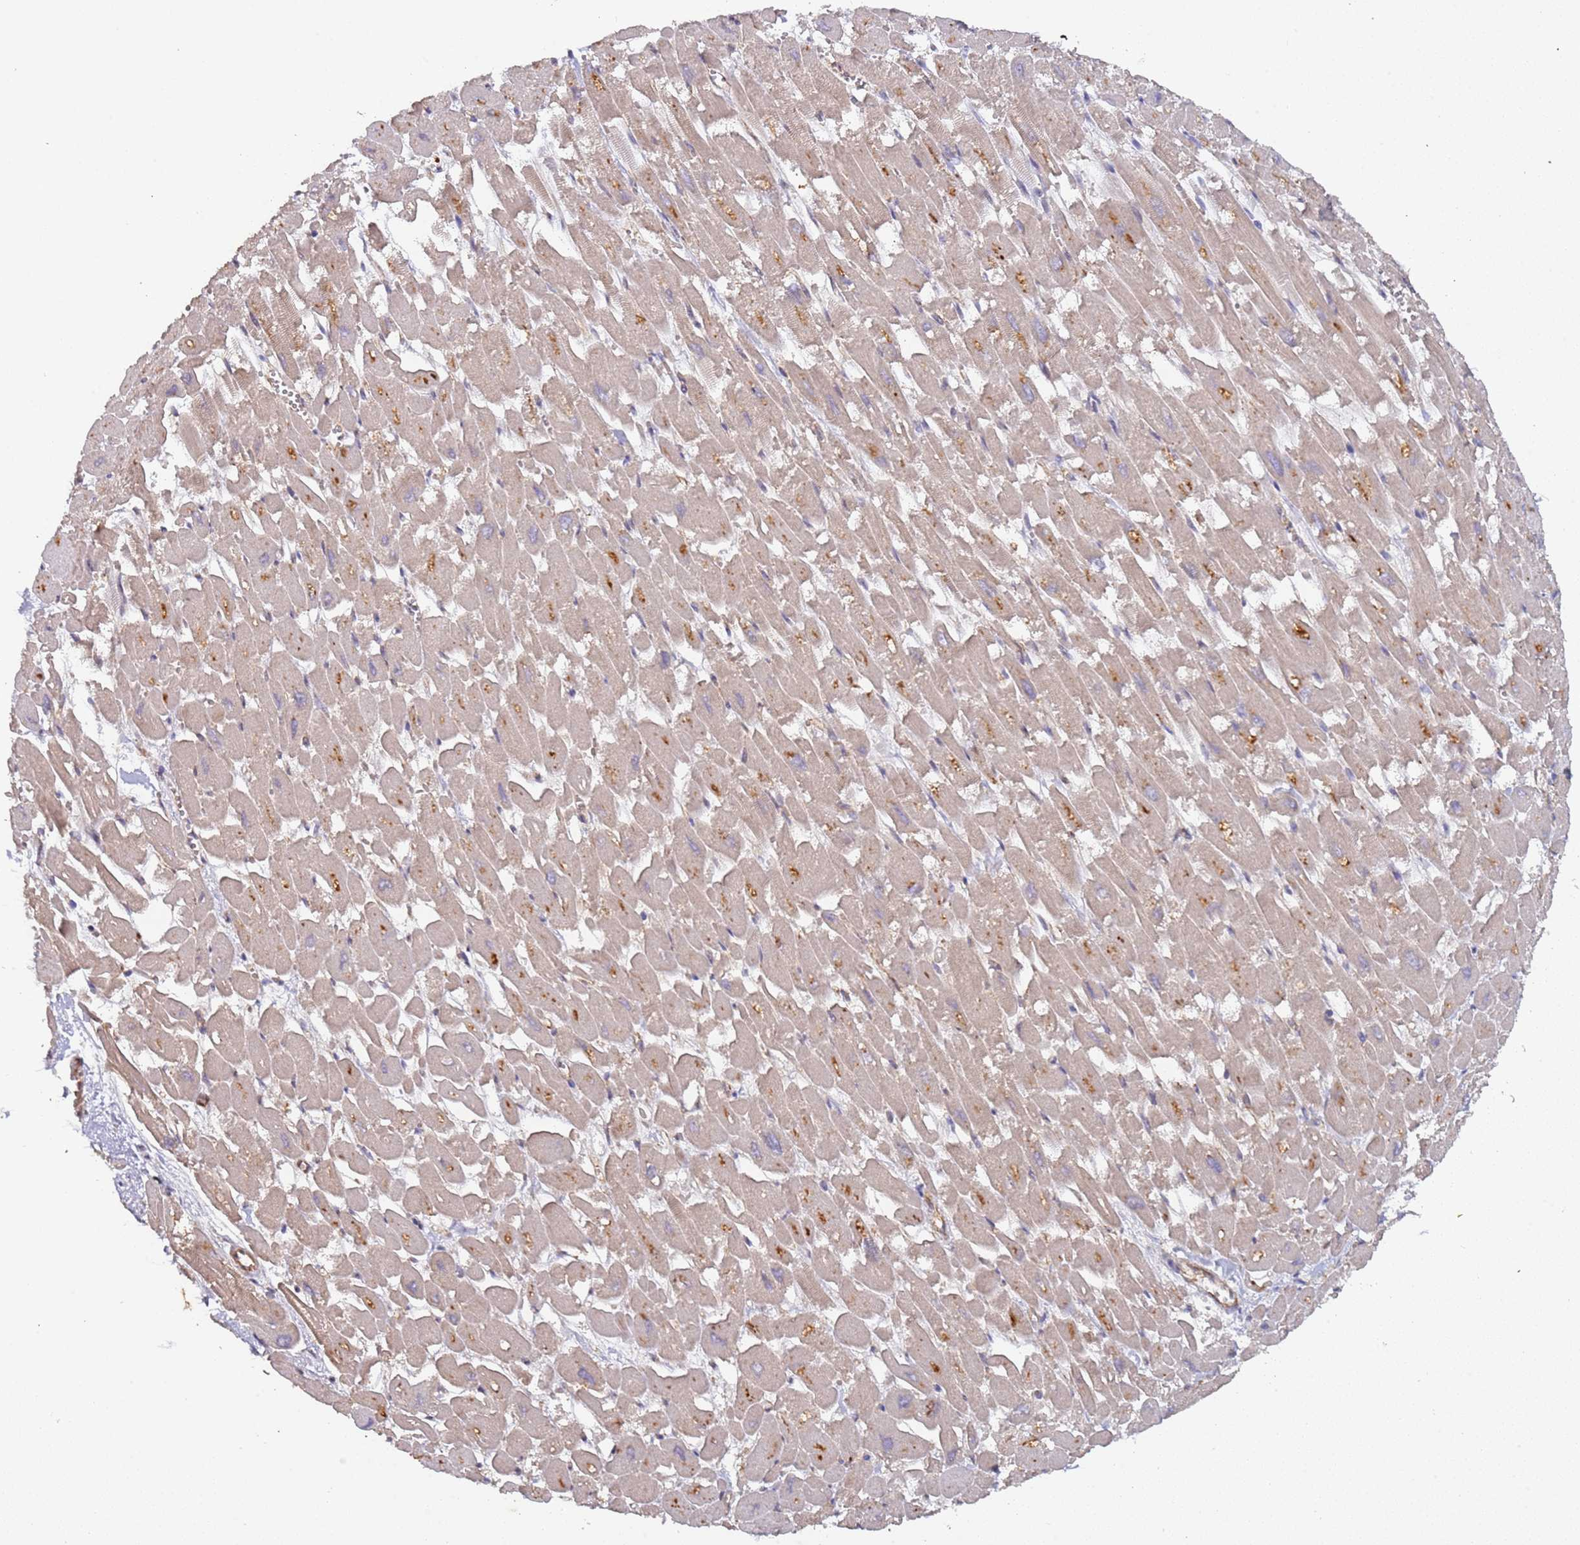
{"staining": {"intensity": "weak", "quantity": ">75%", "location": "cytoplasmic/membranous"}, "tissue": "heart muscle", "cell_type": "Cardiomyocytes", "image_type": "normal", "snomed": [{"axis": "morphology", "description": "Normal tissue, NOS"}, {"axis": "topography", "description": "Heart"}], "caption": "DAB immunohistochemical staining of normal human heart muscle demonstrates weak cytoplasmic/membranous protein positivity in about >75% of cardiomyocytes. The staining was performed using DAB, with brown indicating positive protein expression. Nuclei are stained blue with hematoxylin.", "gene": "KANSL1L", "patient": {"sex": "male", "age": 54}}